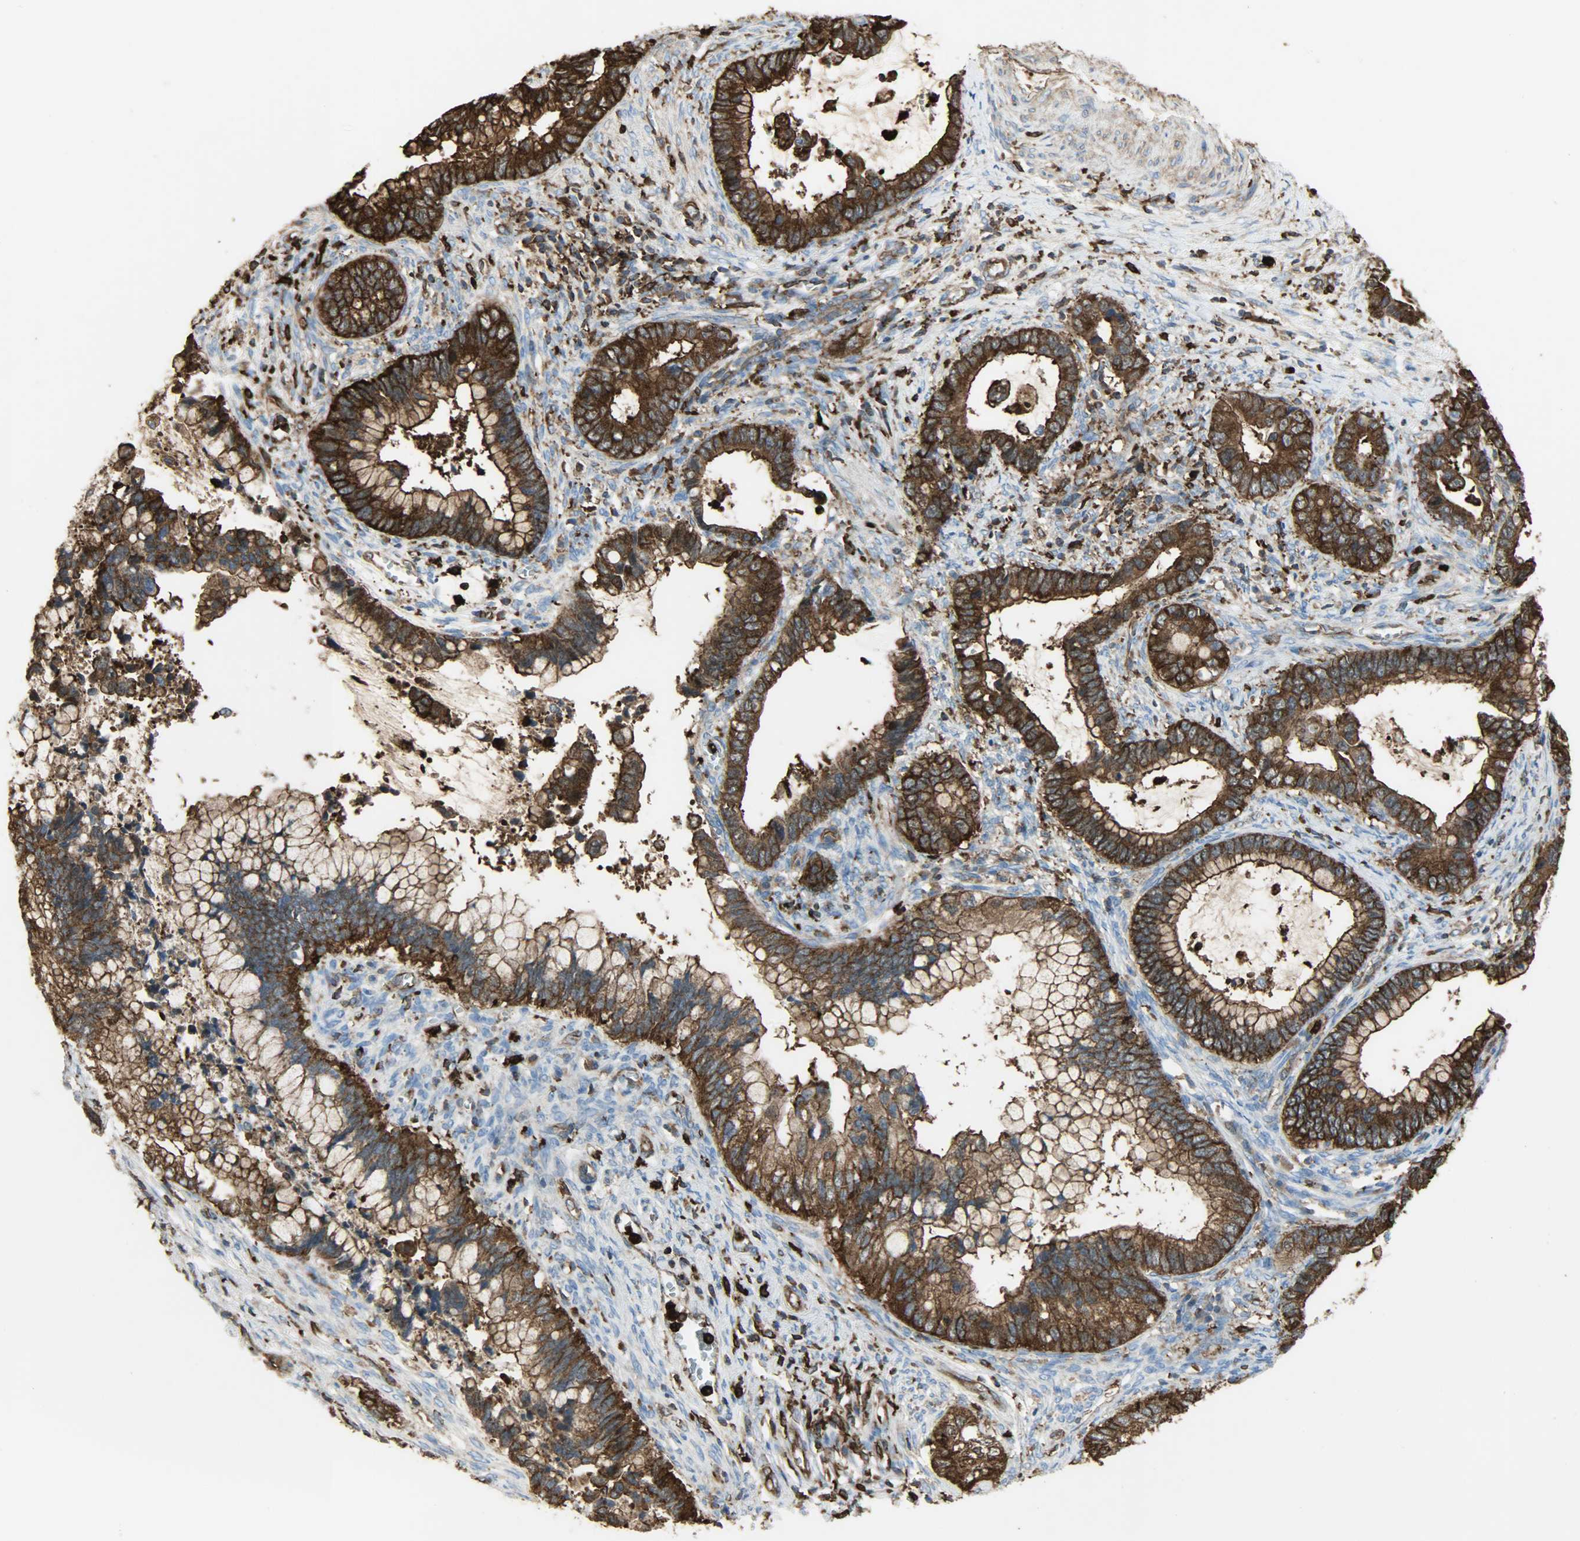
{"staining": {"intensity": "strong", "quantity": ">75%", "location": "cytoplasmic/membranous"}, "tissue": "cervical cancer", "cell_type": "Tumor cells", "image_type": "cancer", "snomed": [{"axis": "morphology", "description": "Adenocarcinoma, NOS"}, {"axis": "topography", "description": "Cervix"}], "caption": "Protein expression analysis of human cervical cancer (adenocarcinoma) reveals strong cytoplasmic/membranous positivity in approximately >75% of tumor cells.", "gene": "VASP", "patient": {"sex": "female", "age": 44}}